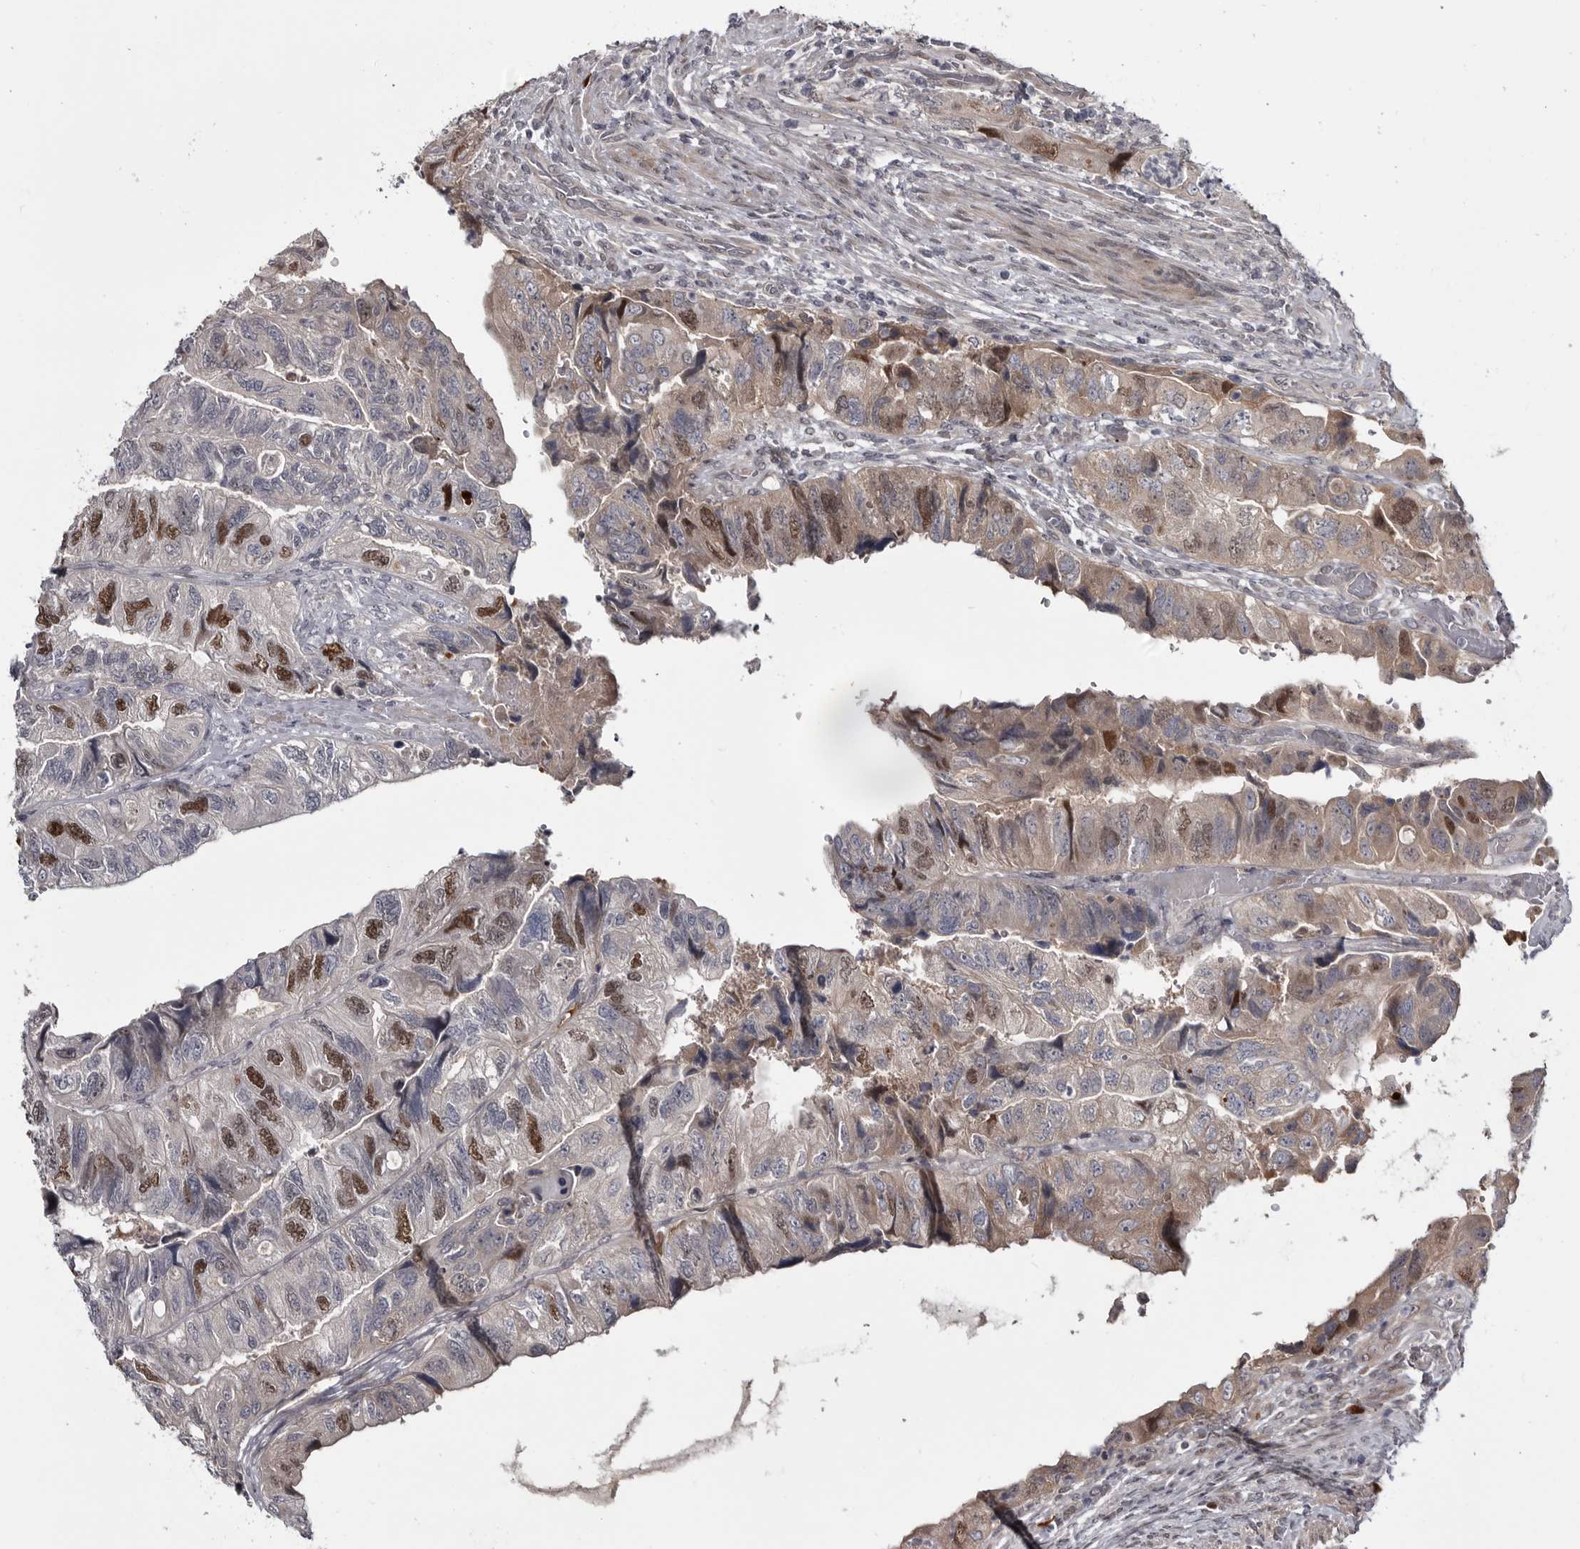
{"staining": {"intensity": "moderate", "quantity": ">75%", "location": "cytoplasmic/membranous,nuclear"}, "tissue": "colorectal cancer", "cell_type": "Tumor cells", "image_type": "cancer", "snomed": [{"axis": "morphology", "description": "Adenocarcinoma, NOS"}, {"axis": "topography", "description": "Rectum"}], "caption": "Moderate cytoplasmic/membranous and nuclear positivity is identified in about >75% of tumor cells in colorectal cancer (adenocarcinoma).", "gene": "ZNF277", "patient": {"sex": "male", "age": 63}}